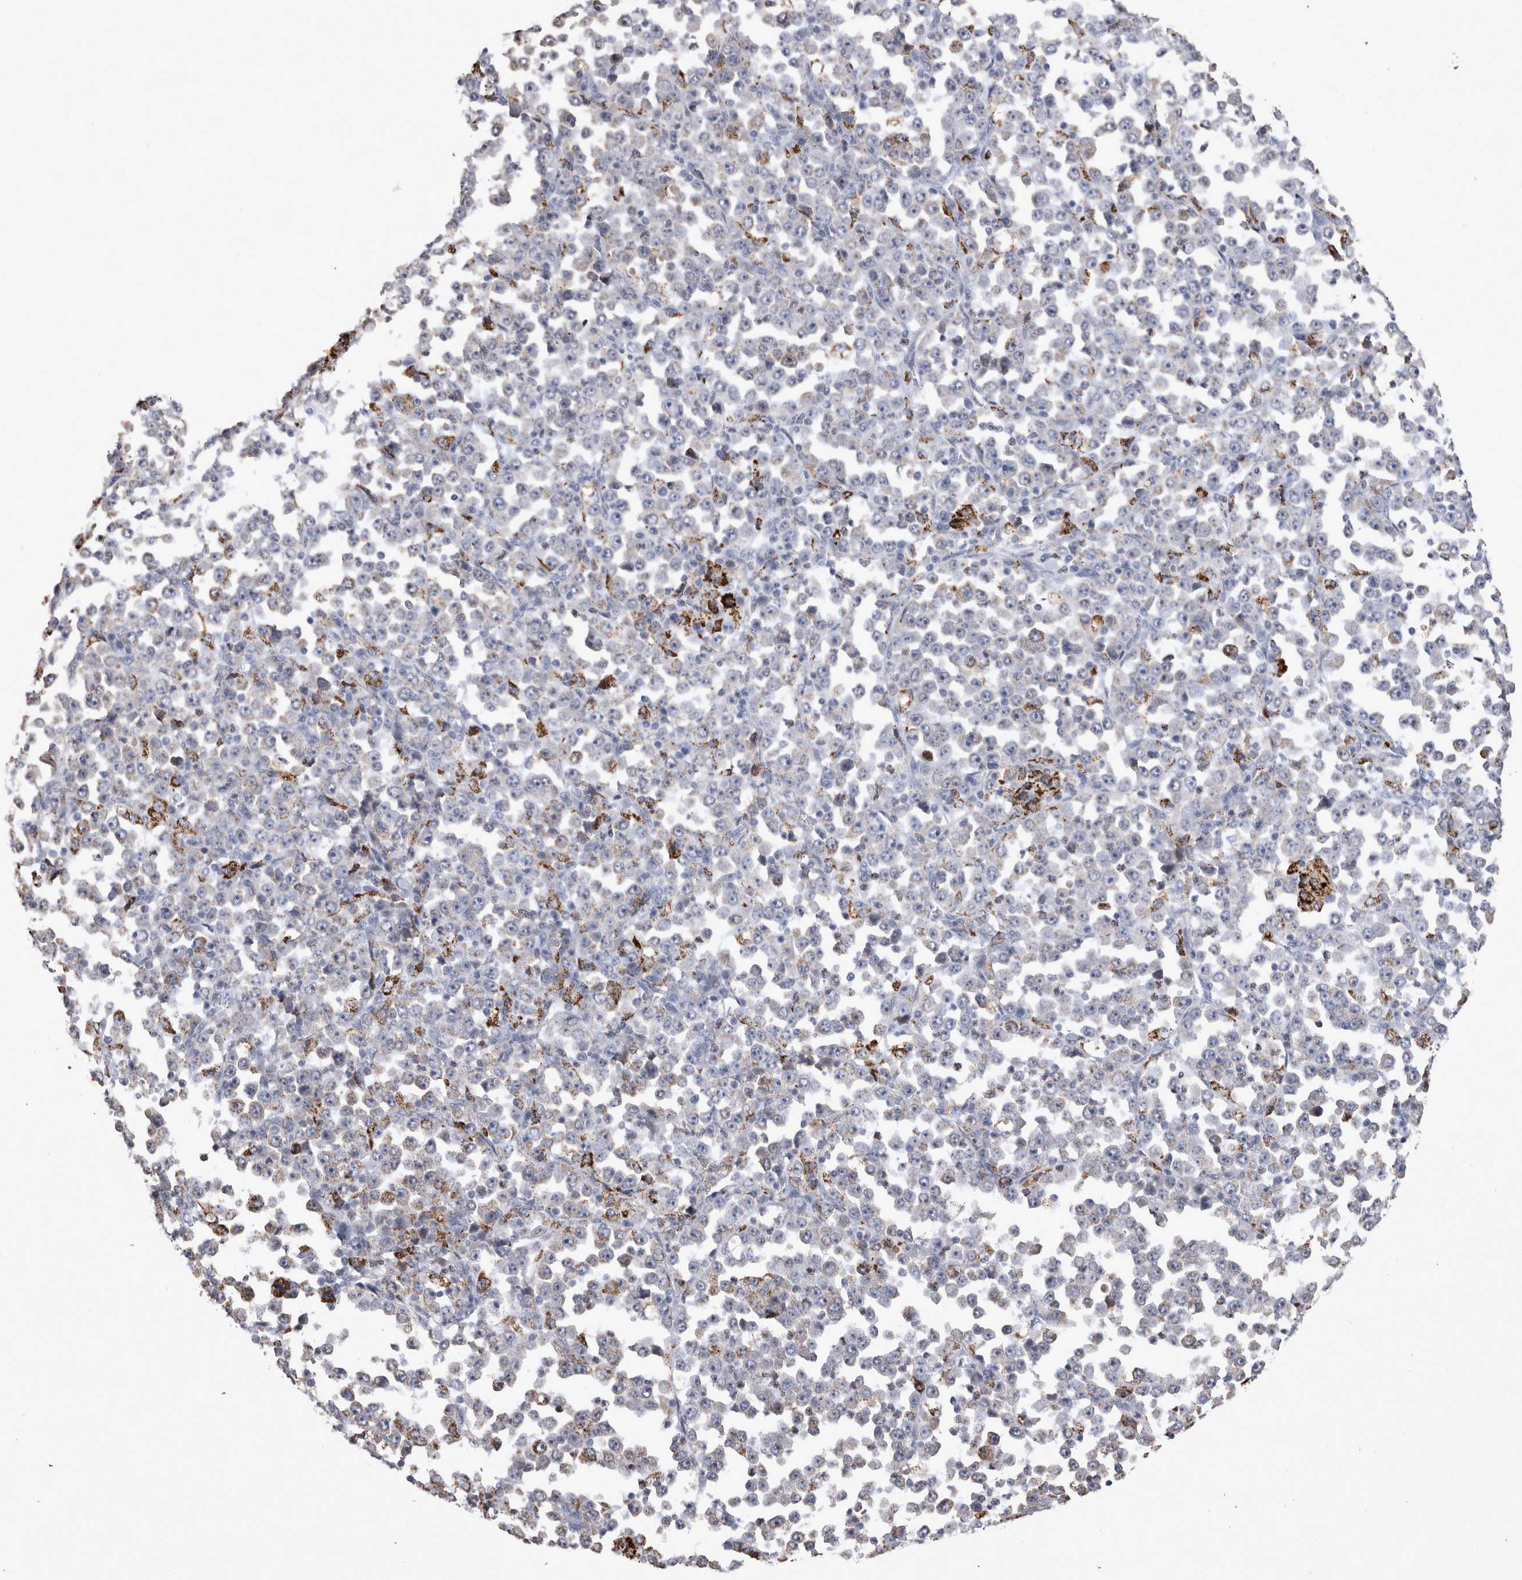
{"staining": {"intensity": "negative", "quantity": "none", "location": "none"}, "tissue": "stomach cancer", "cell_type": "Tumor cells", "image_type": "cancer", "snomed": [{"axis": "morphology", "description": "Normal tissue, NOS"}, {"axis": "morphology", "description": "Adenocarcinoma, NOS"}, {"axis": "topography", "description": "Stomach, upper"}, {"axis": "topography", "description": "Stomach"}], "caption": "High power microscopy histopathology image of an immunohistochemistry image of stomach cancer (adenocarcinoma), revealing no significant positivity in tumor cells. Nuclei are stained in blue.", "gene": "DKK3", "patient": {"sex": "male", "age": 59}}